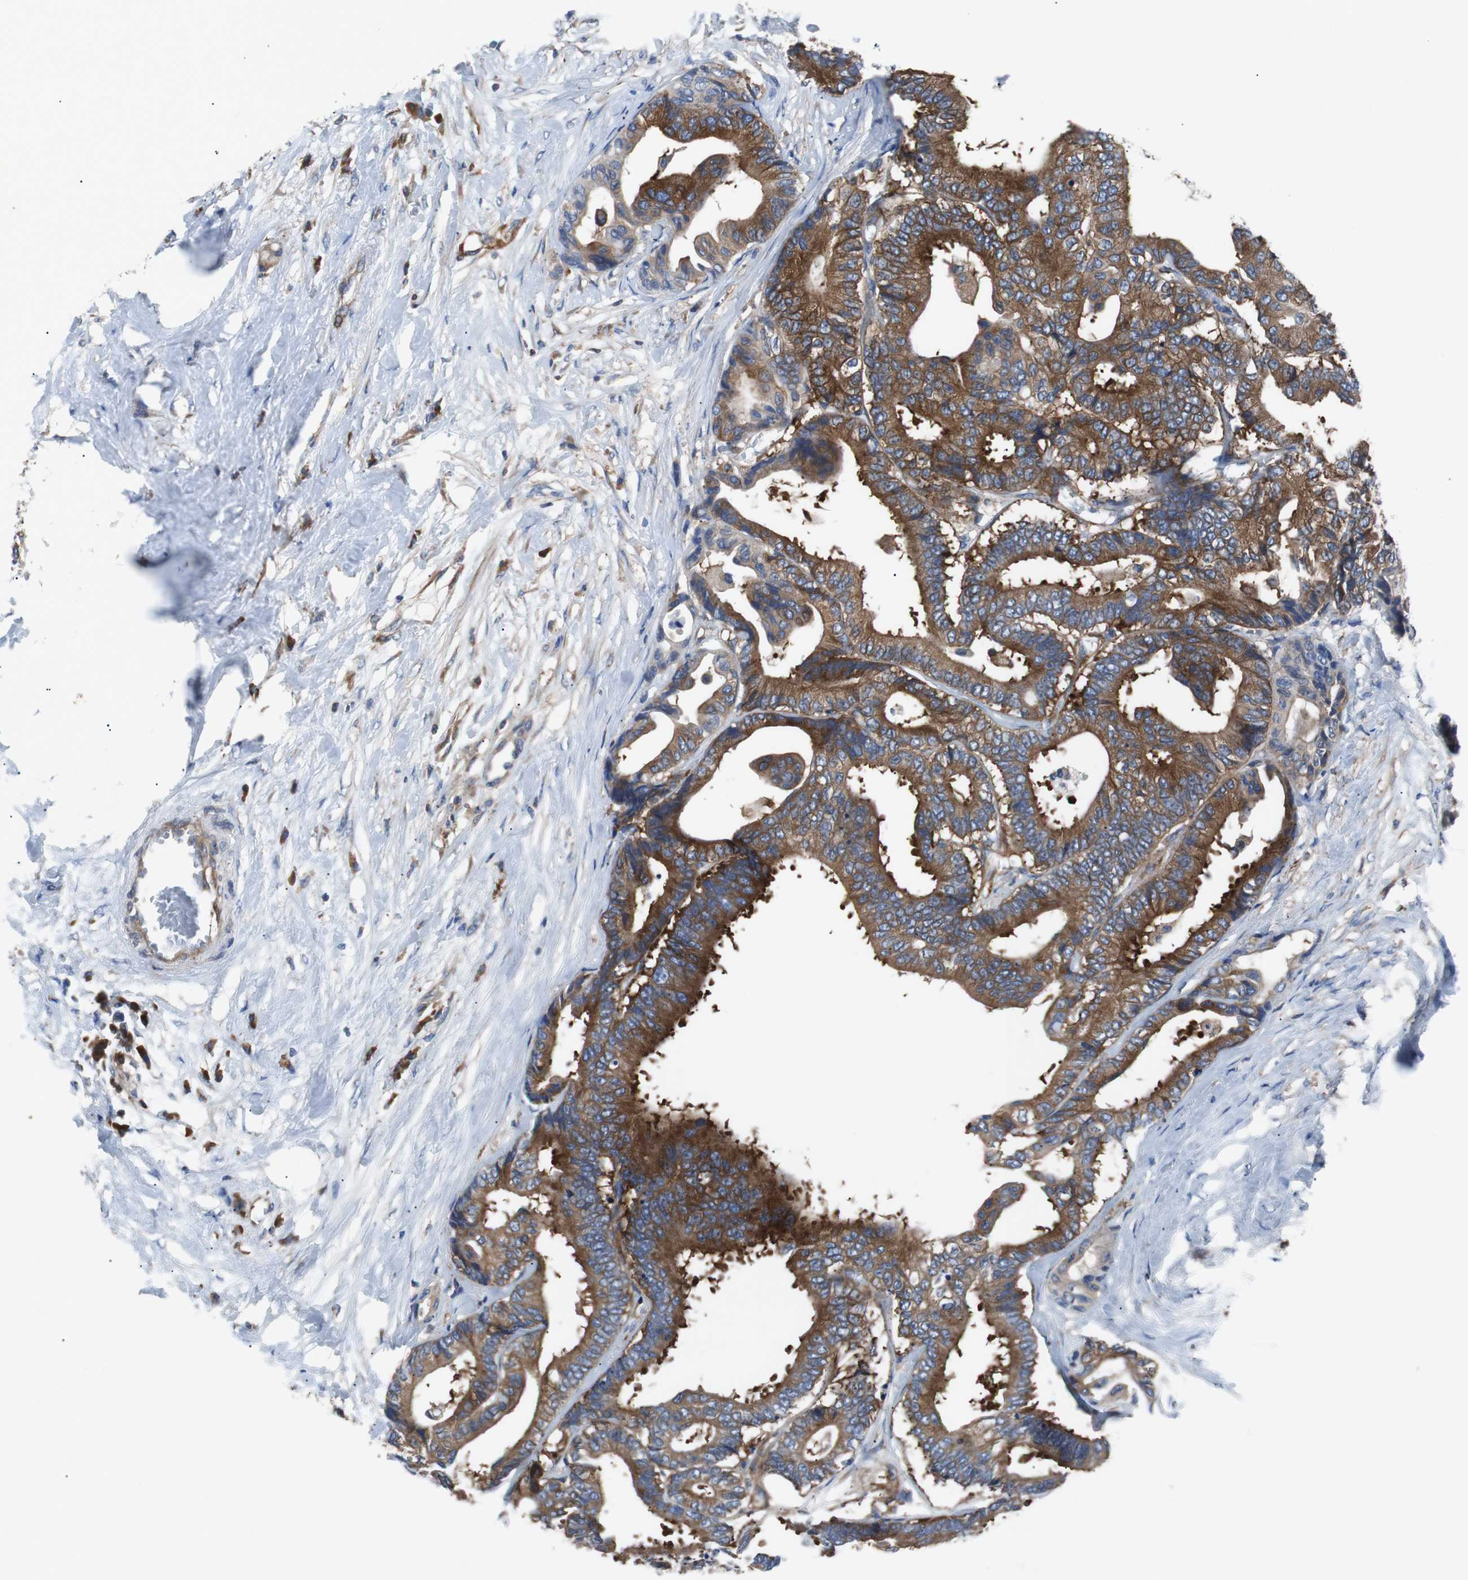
{"staining": {"intensity": "strong", "quantity": ">75%", "location": "cytoplasmic/membranous"}, "tissue": "colorectal cancer", "cell_type": "Tumor cells", "image_type": "cancer", "snomed": [{"axis": "morphology", "description": "Normal tissue, NOS"}, {"axis": "morphology", "description": "Adenocarcinoma, NOS"}, {"axis": "topography", "description": "Colon"}], "caption": "This is a micrograph of immunohistochemistry (IHC) staining of colorectal adenocarcinoma, which shows strong positivity in the cytoplasmic/membranous of tumor cells.", "gene": "GYS1", "patient": {"sex": "male", "age": 82}}